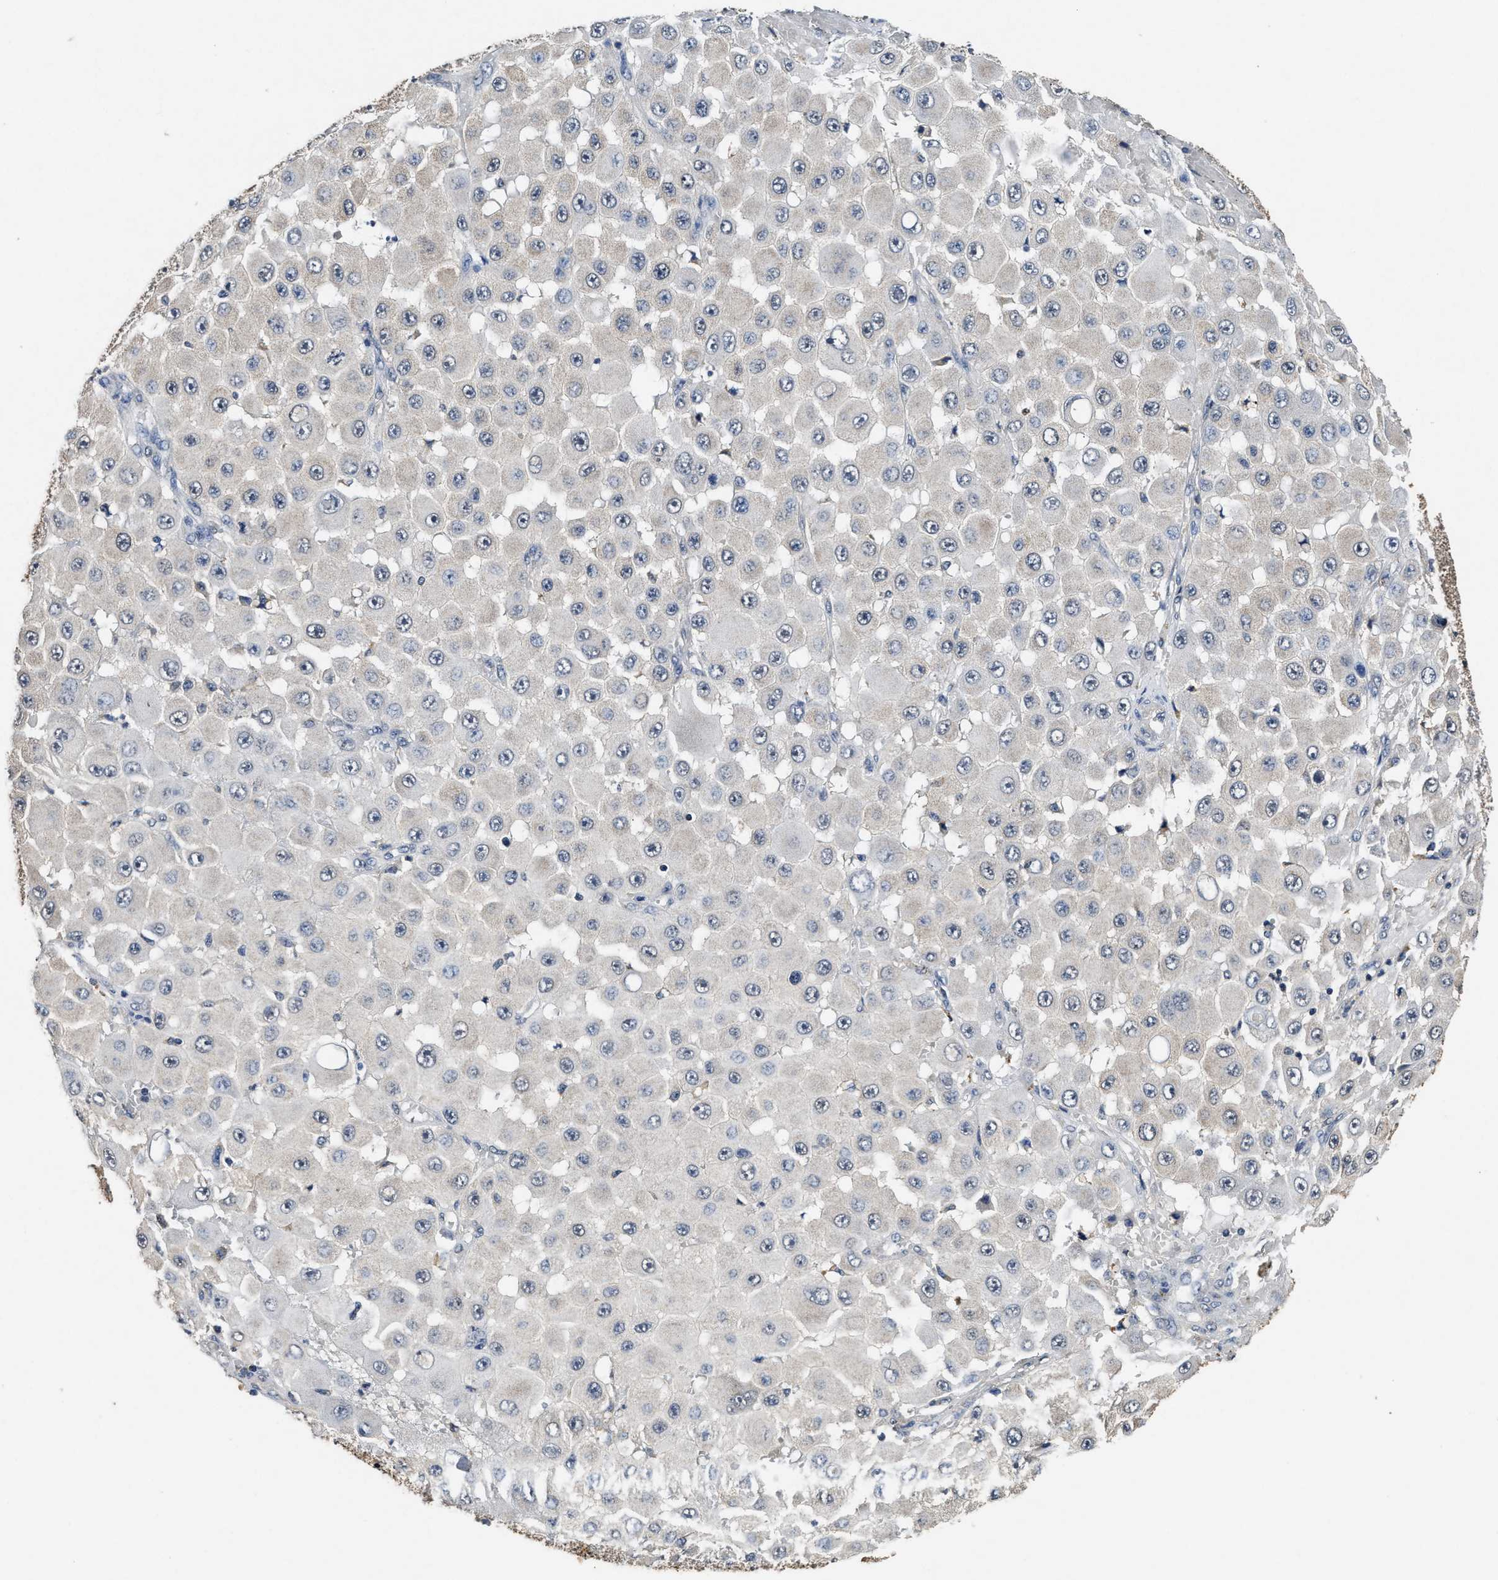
{"staining": {"intensity": "weak", "quantity": "25%-75%", "location": "cytoplasmic/membranous,nuclear"}, "tissue": "melanoma", "cell_type": "Tumor cells", "image_type": "cancer", "snomed": [{"axis": "morphology", "description": "Malignant melanoma, NOS"}, {"axis": "topography", "description": "Skin"}], "caption": "Weak cytoplasmic/membranous and nuclear protein expression is appreciated in about 25%-75% of tumor cells in melanoma. The protein is shown in brown color, while the nuclei are stained blue.", "gene": "ACAT2", "patient": {"sex": "female", "age": 81}}